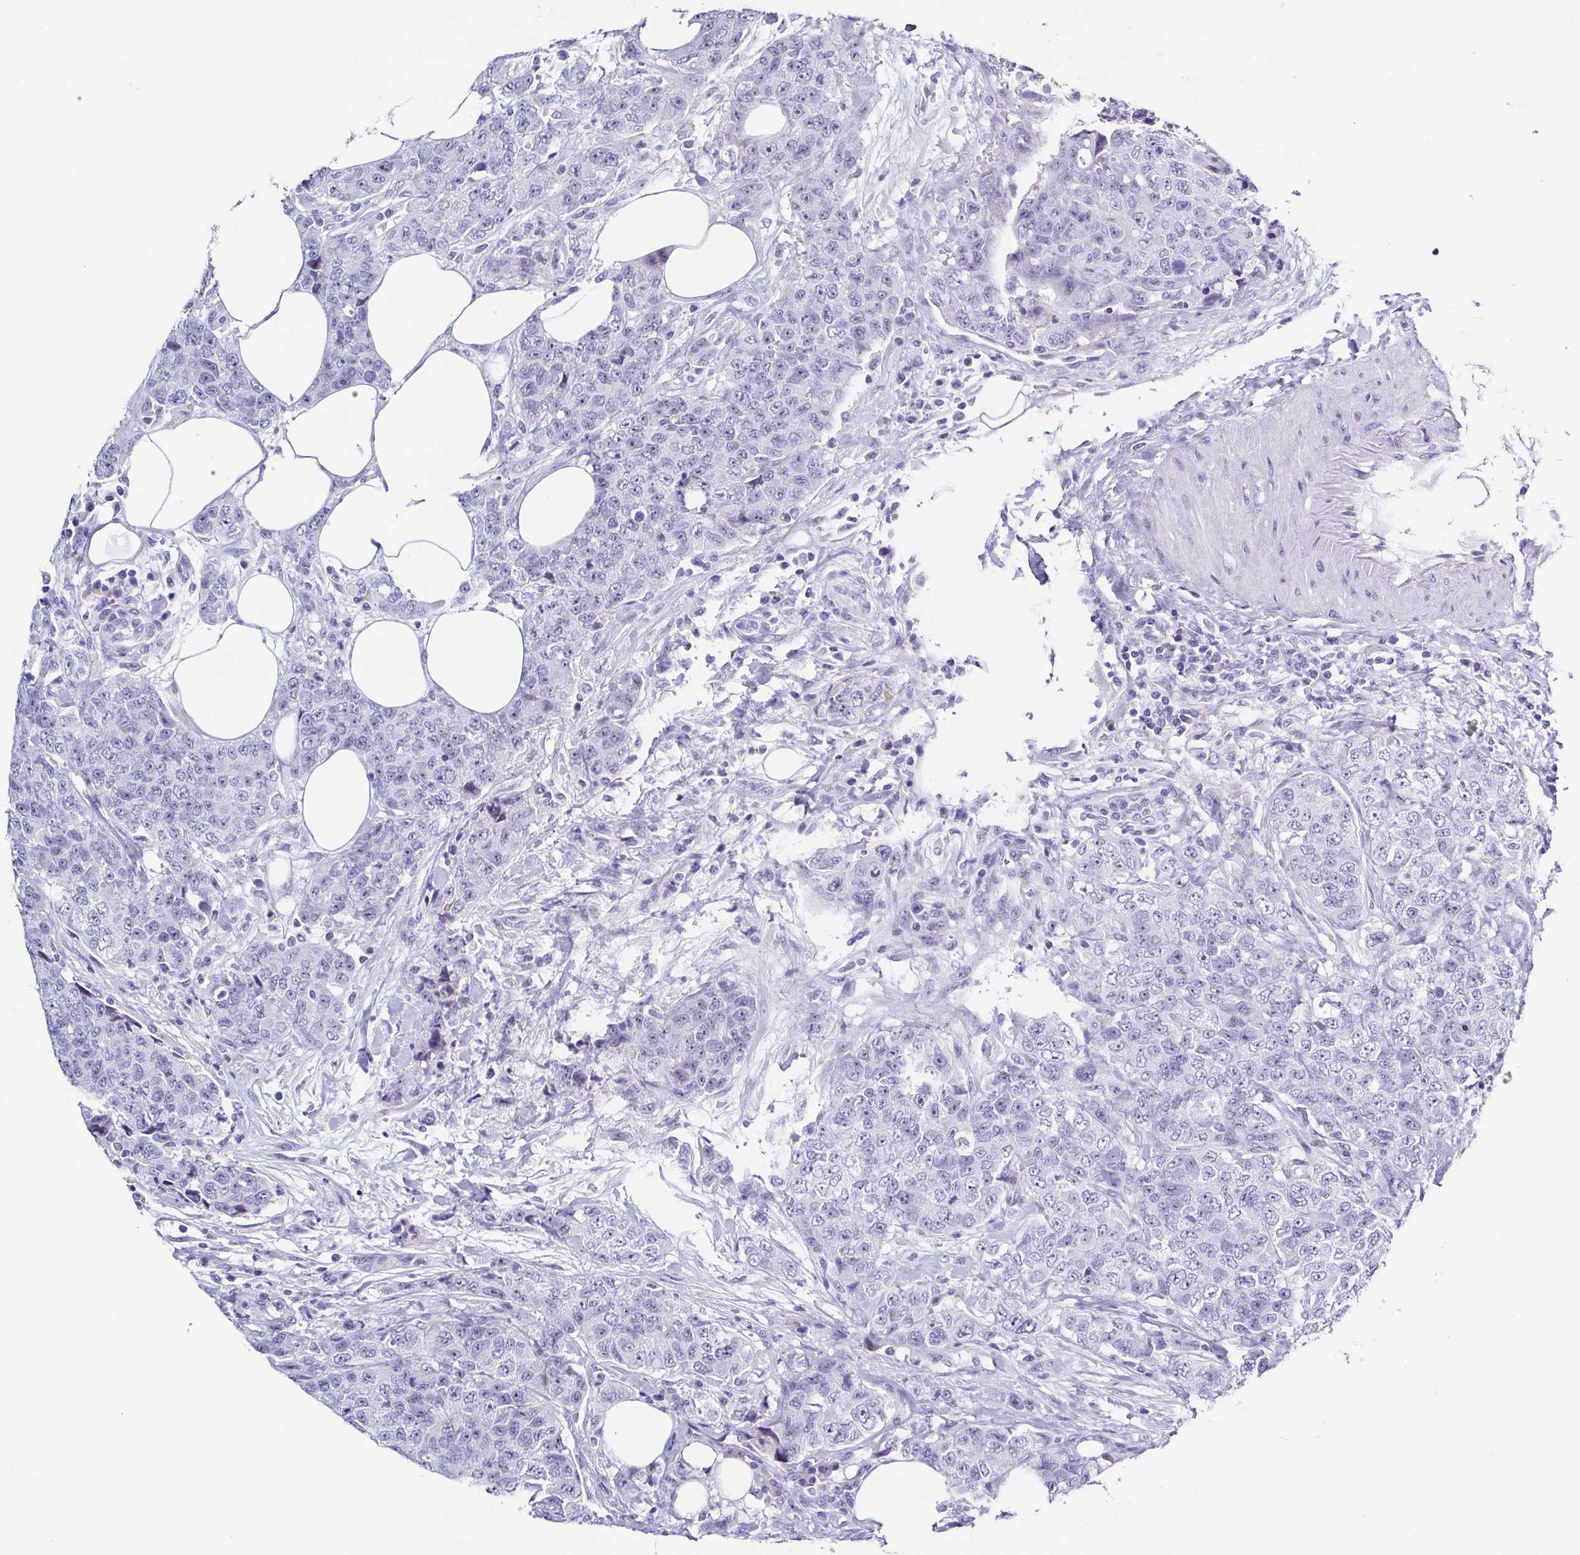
{"staining": {"intensity": "negative", "quantity": "none", "location": "none"}, "tissue": "urothelial cancer", "cell_type": "Tumor cells", "image_type": "cancer", "snomed": [{"axis": "morphology", "description": "Urothelial carcinoma, High grade"}, {"axis": "topography", "description": "Urinary bladder"}], "caption": "Tumor cells are negative for brown protein staining in high-grade urothelial carcinoma.", "gene": "TNNT2", "patient": {"sex": "female", "age": 78}}